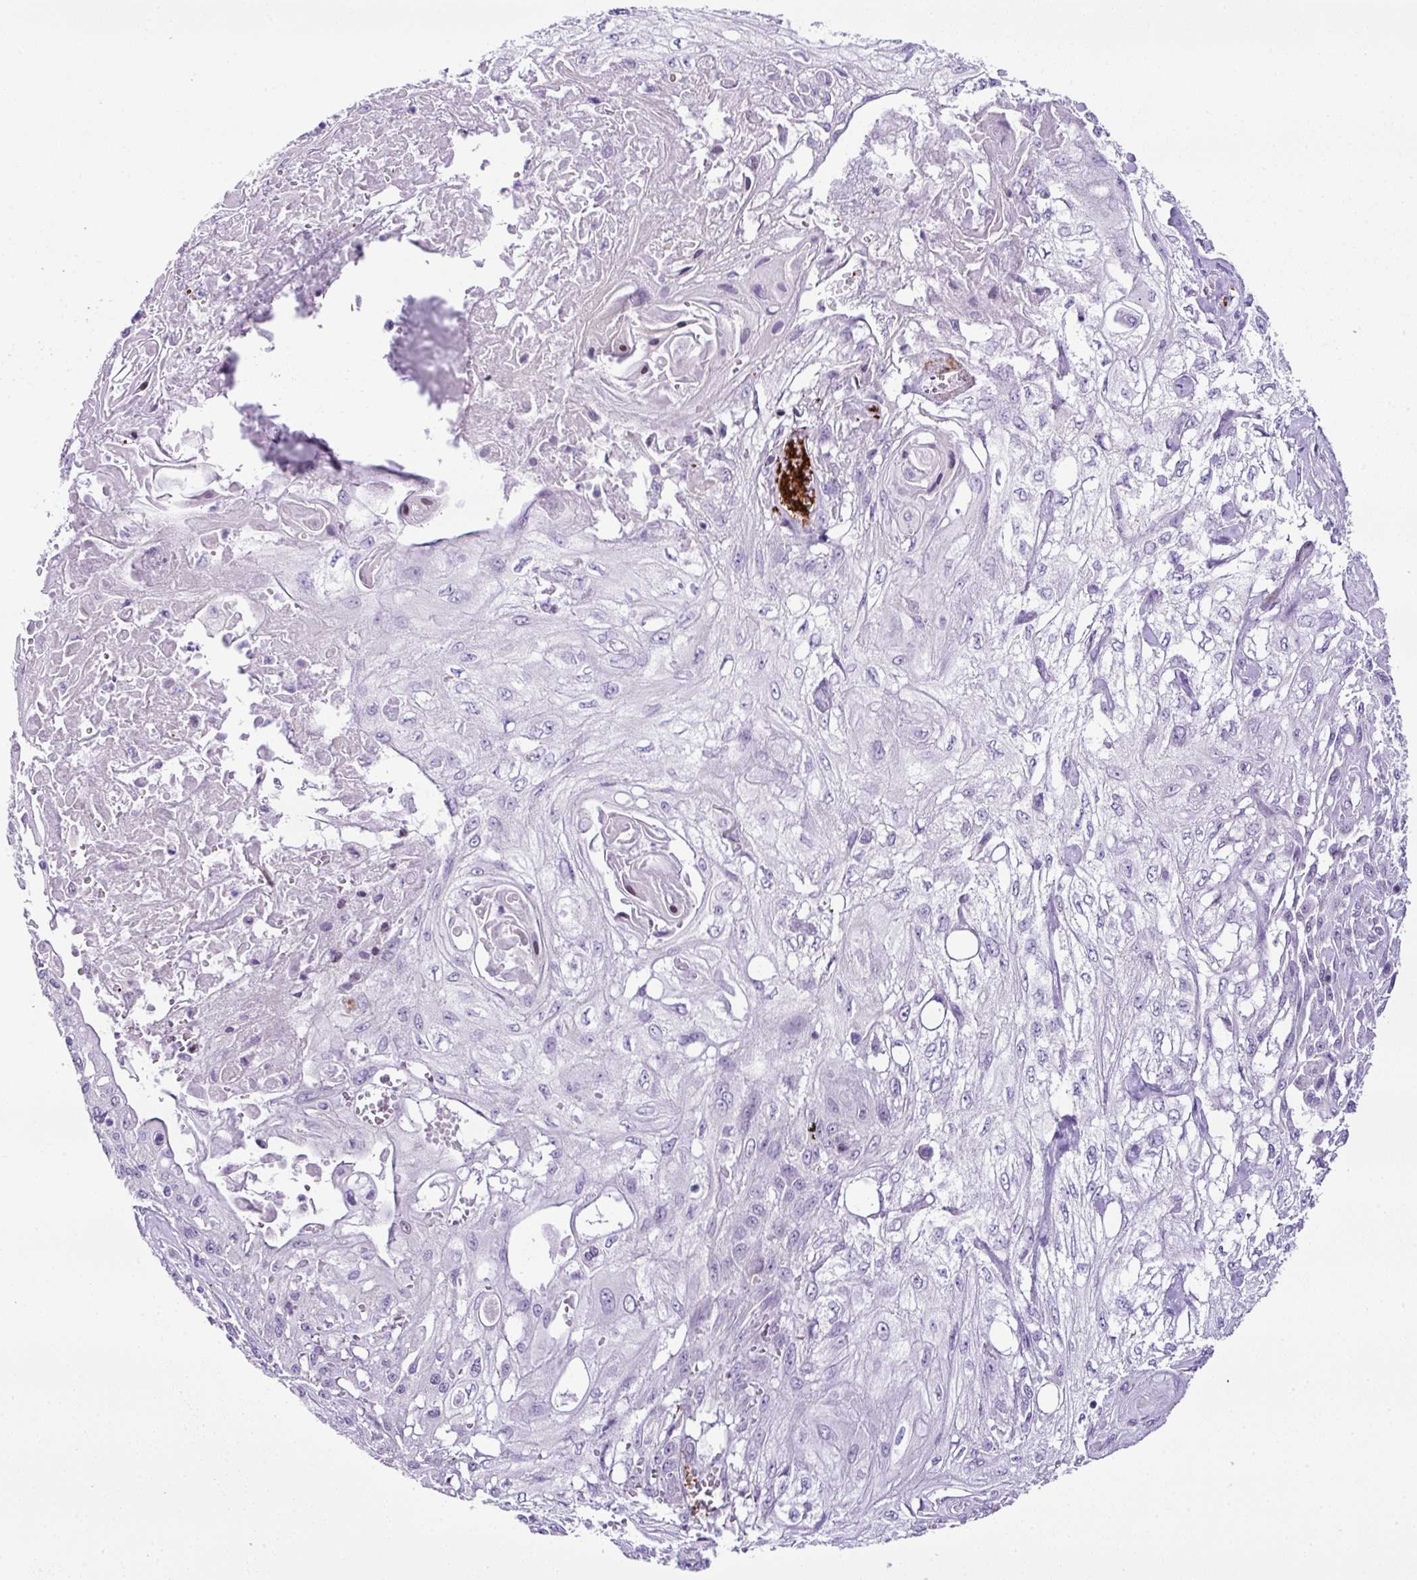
{"staining": {"intensity": "negative", "quantity": "none", "location": "none"}, "tissue": "skin cancer", "cell_type": "Tumor cells", "image_type": "cancer", "snomed": [{"axis": "morphology", "description": "Squamous cell carcinoma, NOS"}, {"axis": "morphology", "description": "Squamous cell carcinoma, metastatic, NOS"}, {"axis": "topography", "description": "Skin"}, {"axis": "topography", "description": "Lymph node"}], "caption": "DAB immunohistochemical staining of skin metastatic squamous cell carcinoma displays no significant positivity in tumor cells.", "gene": "CMTM5", "patient": {"sex": "male", "age": 75}}